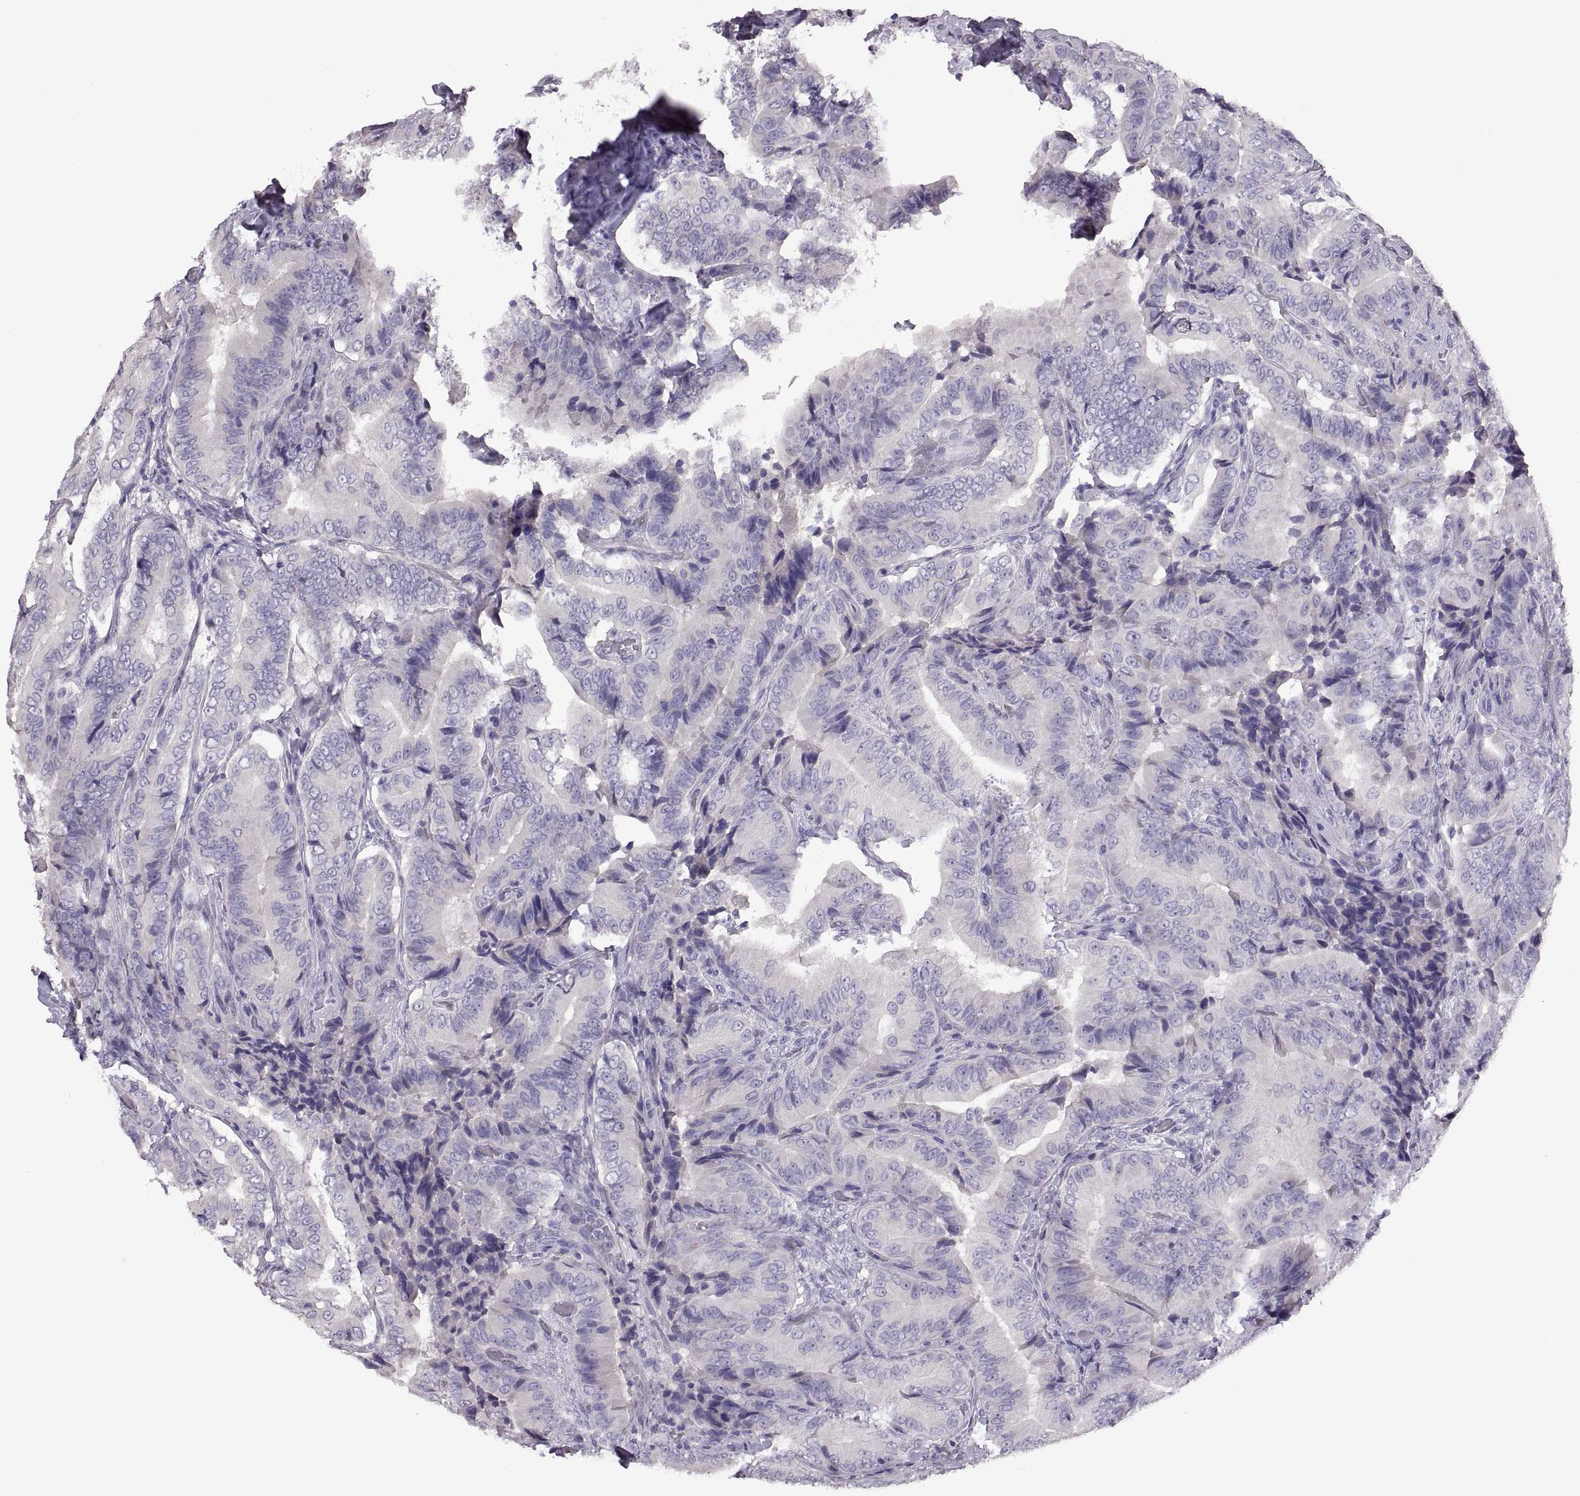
{"staining": {"intensity": "negative", "quantity": "none", "location": "none"}, "tissue": "thyroid cancer", "cell_type": "Tumor cells", "image_type": "cancer", "snomed": [{"axis": "morphology", "description": "Papillary adenocarcinoma, NOS"}, {"axis": "topography", "description": "Thyroid gland"}], "caption": "This is a micrograph of immunohistochemistry staining of papillary adenocarcinoma (thyroid), which shows no positivity in tumor cells.", "gene": "TBX19", "patient": {"sex": "male", "age": 61}}